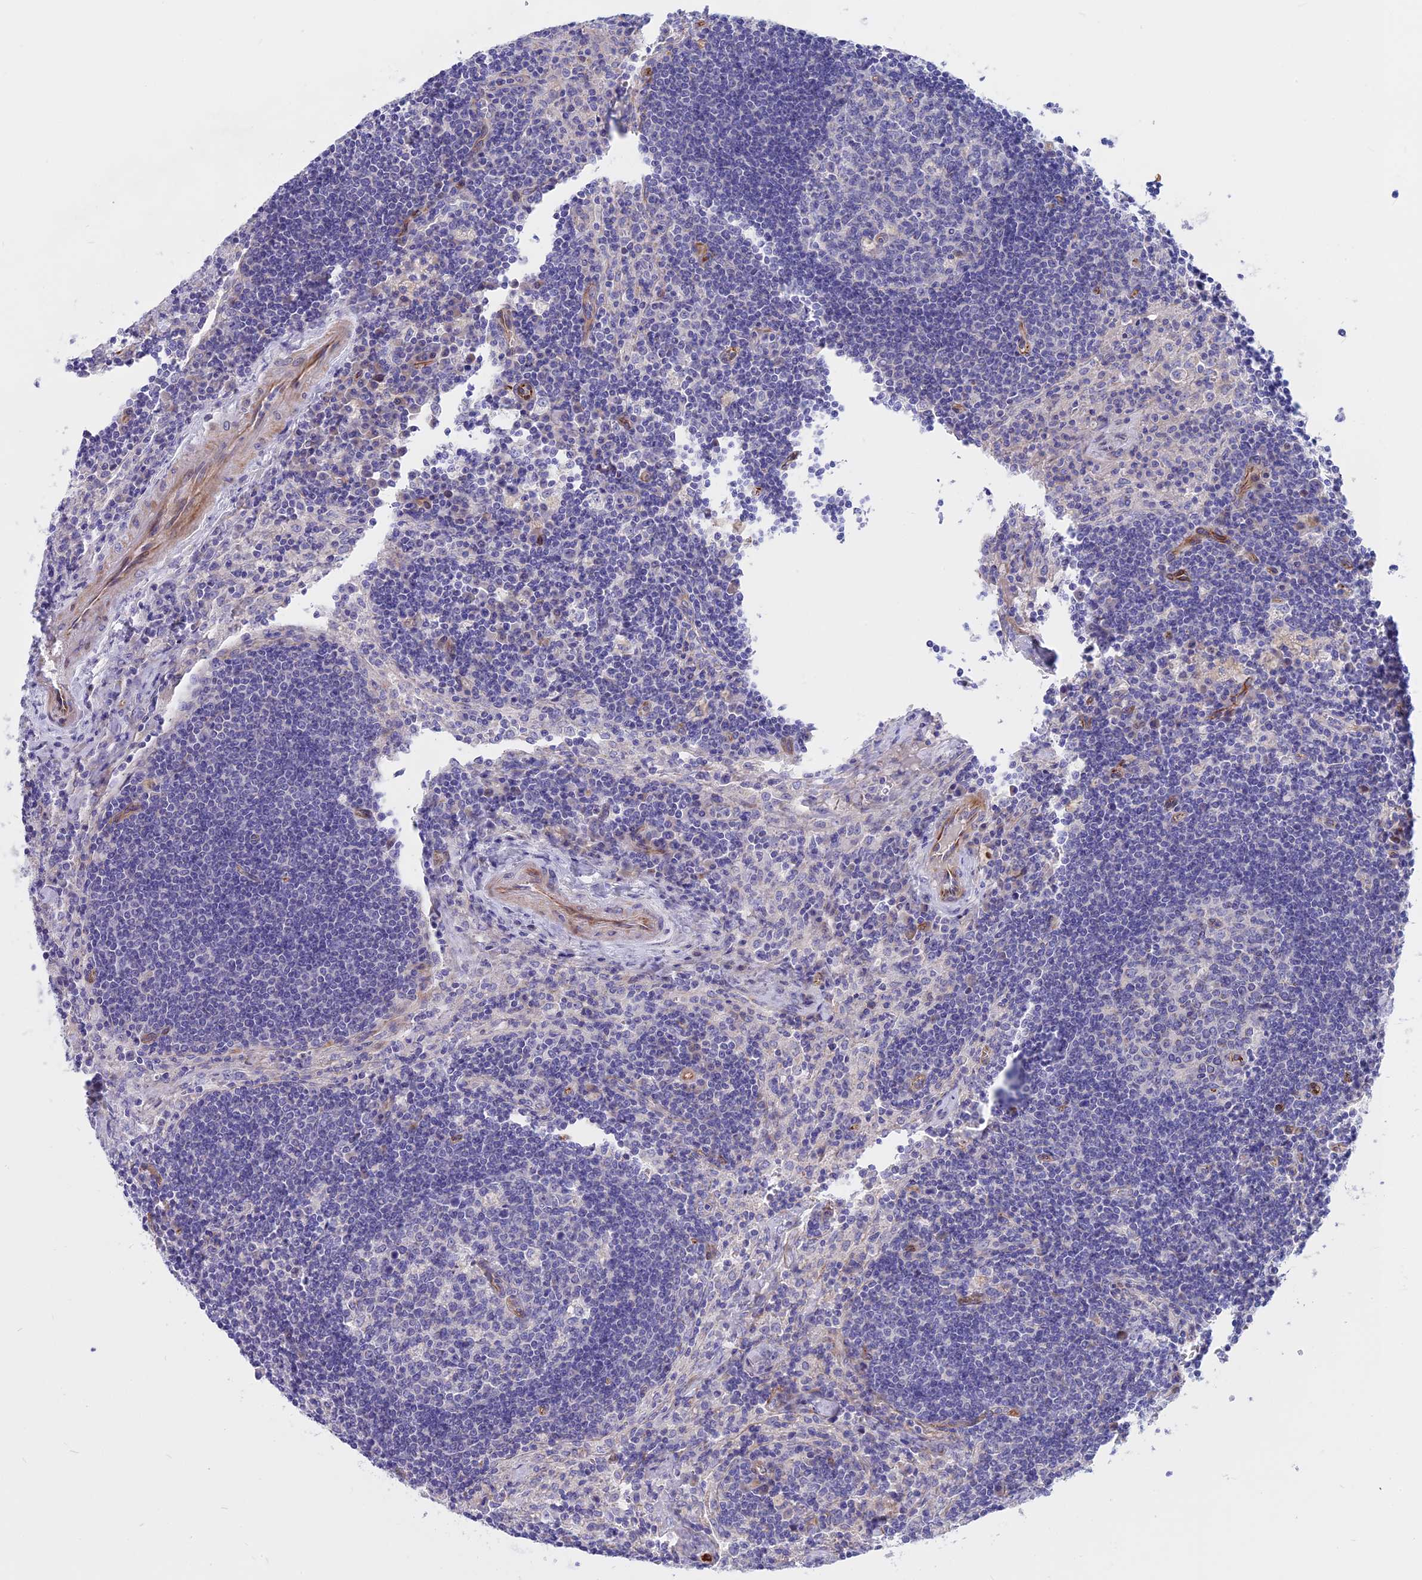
{"staining": {"intensity": "negative", "quantity": "none", "location": "none"}, "tissue": "lymph node", "cell_type": "Germinal center cells", "image_type": "normal", "snomed": [{"axis": "morphology", "description": "Normal tissue, NOS"}, {"axis": "topography", "description": "Lymph node"}], "caption": "The immunohistochemistry (IHC) histopathology image has no significant positivity in germinal center cells of lymph node. (DAB immunohistochemistry, high magnification).", "gene": "TMEM138", "patient": {"sex": "male", "age": 58}}